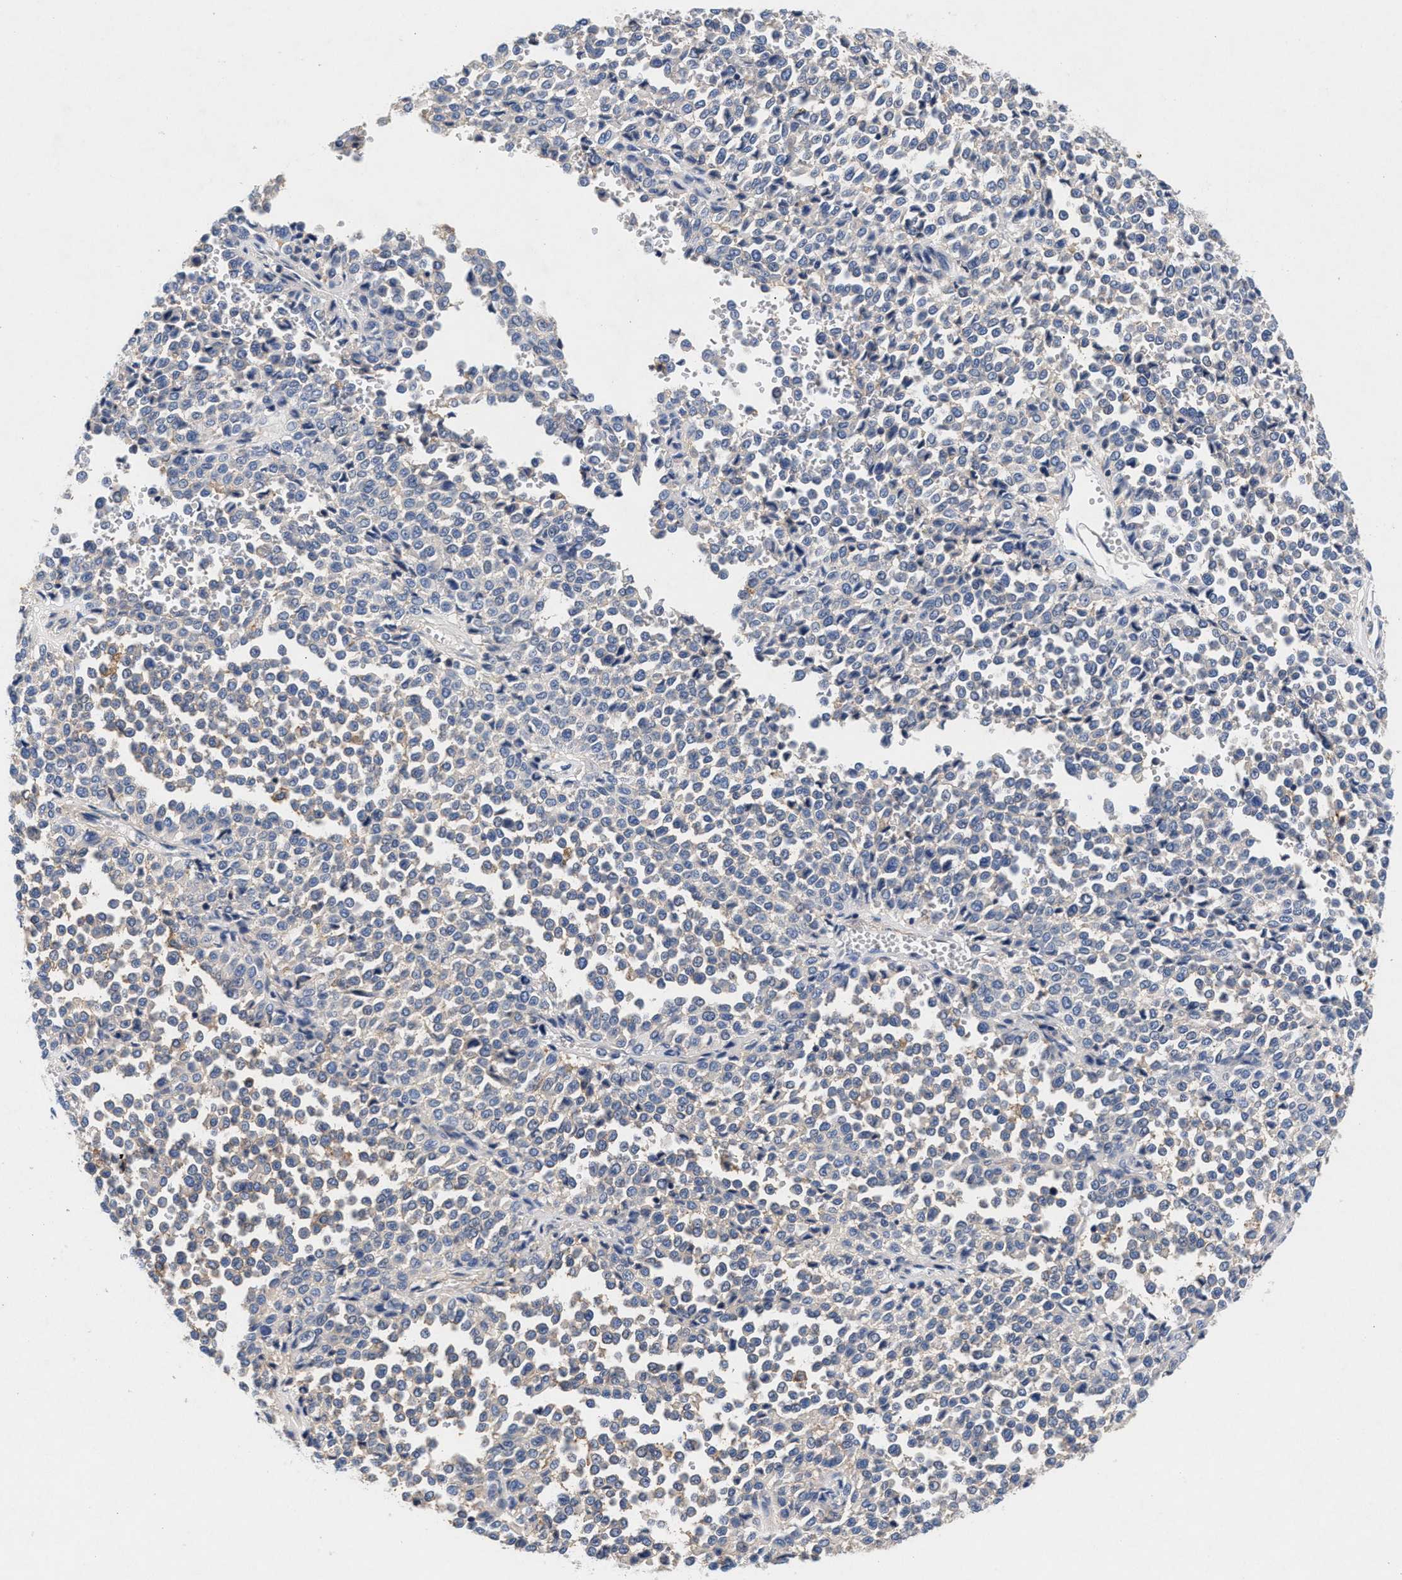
{"staining": {"intensity": "negative", "quantity": "none", "location": "none"}, "tissue": "melanoma", "cell_type": "Tumor cells", "image_type": "cancer", "snomed": [{"axis": "morphology", "description": "Malignant melanoma, Metastatic site"}, {"axis": "topography", "description": "Pancreas"}], "caption": "Immunohistochemistry (IHC) histopathology image of human malignant melanoma (metastatic site) stained for a protein (brown), which demonstrates no expression in tumor cells. (DAB (3,3'-diaminobenzidine) immunohistochemistry (IHC) with hematoxylin counter stain).", "gene": "GNAI3", "patient": {"sex": "female", "age": 30}}